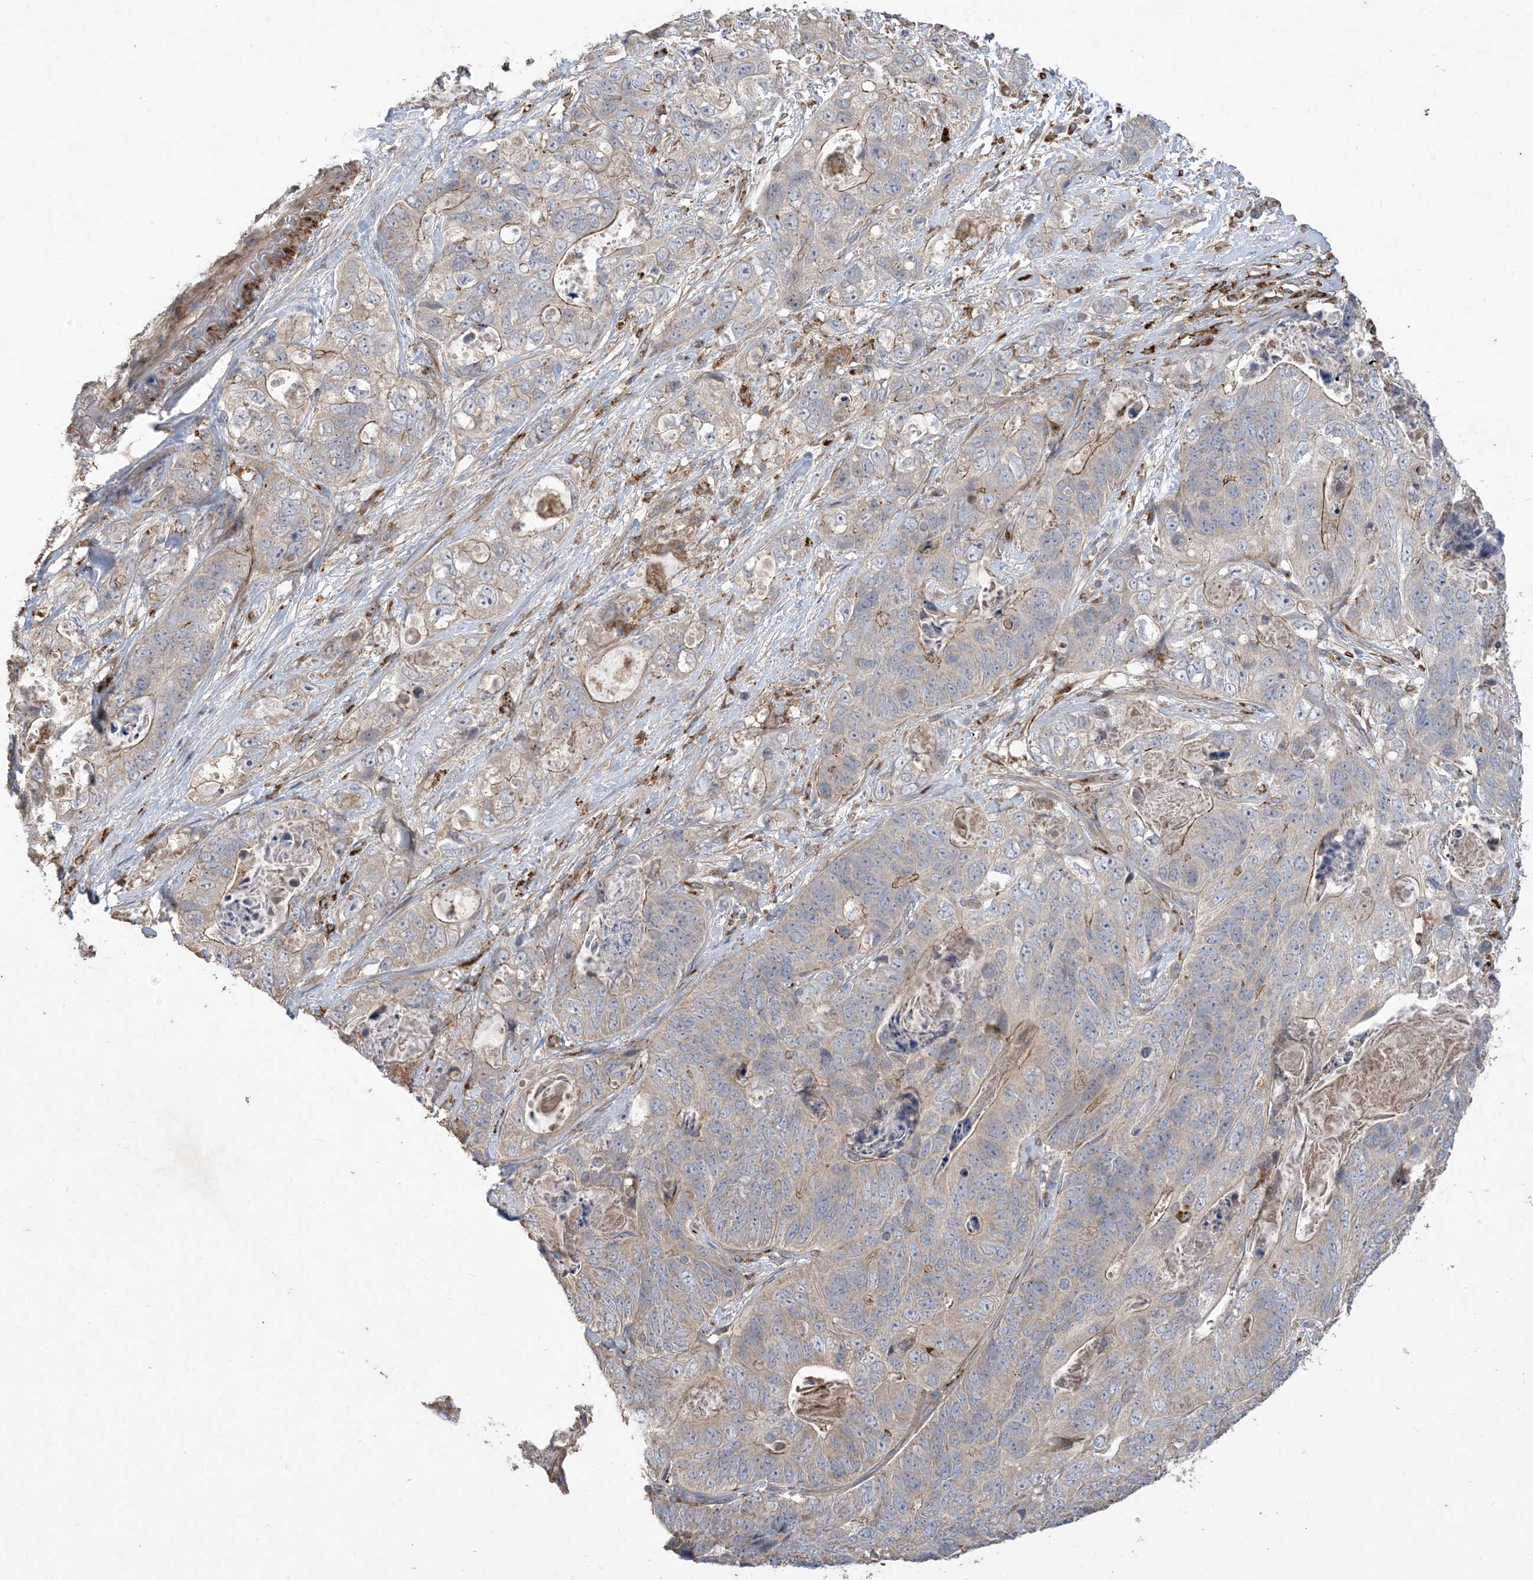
{"staining": {"intensity": "moderate", "quantity": "<25%", "location": "cytoplasmic/membranous"}, "tissue": "stomach cancer", "cell_type": "Tumor cells", "image_type": "cancer", "snomed": [{"axis": "morphology", "description": "Adenocarcinoma, NOS"}, {"axis": "topography", "description": "Stomach"}], "caption": "Moderate cytoplasmic/membranous expression for a protein is identified in approximately <25% of tumor cells of stomach cancer using IHC.", "gene": "MASP2", "patient": {"sex": "female", "age": 89}}